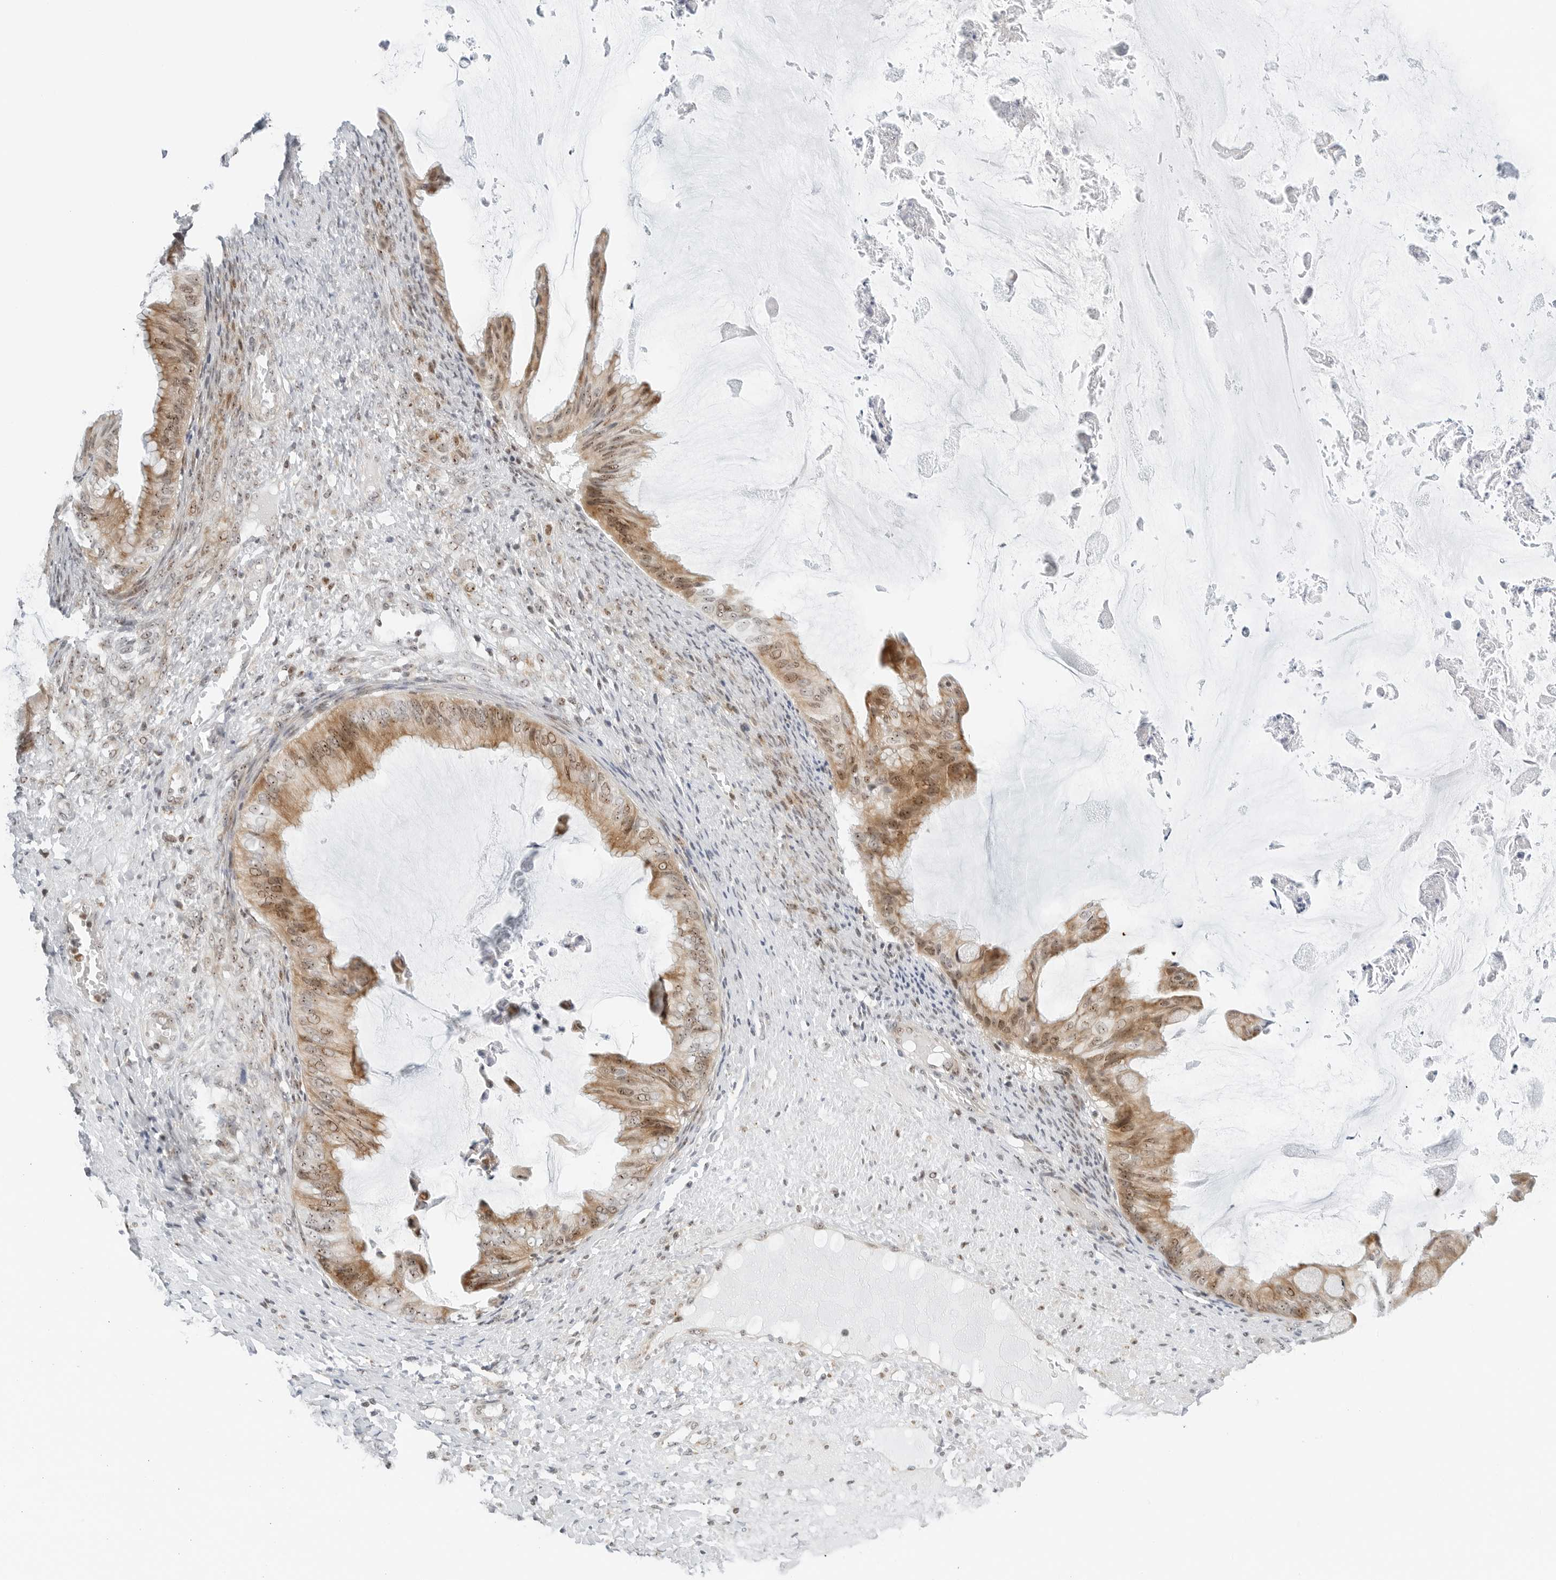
{"staining": {"intensity": "moderate", "quantity": ">75%", "location": "cytoplasmic/membranous,nuclear"}, "tissue": "ovarian cancer", "cell_type": "Tumor cells", "image_type": "cancer", "snomed": [{"axis": "morphology", "description": "Cystadenocarcinoma, mucinous, NOS"}, {"axis": "topography", "description": "Ovary"}], "caption": "A histopathology image of ovarian mucinous cystadenocarcinoma stained for a protein displays moderate cytoplasmic/membranous and nuclear brown staining in tumor cells.", "gene": "RIMKLA", "patient": {"sex": "female", "age": 61}}